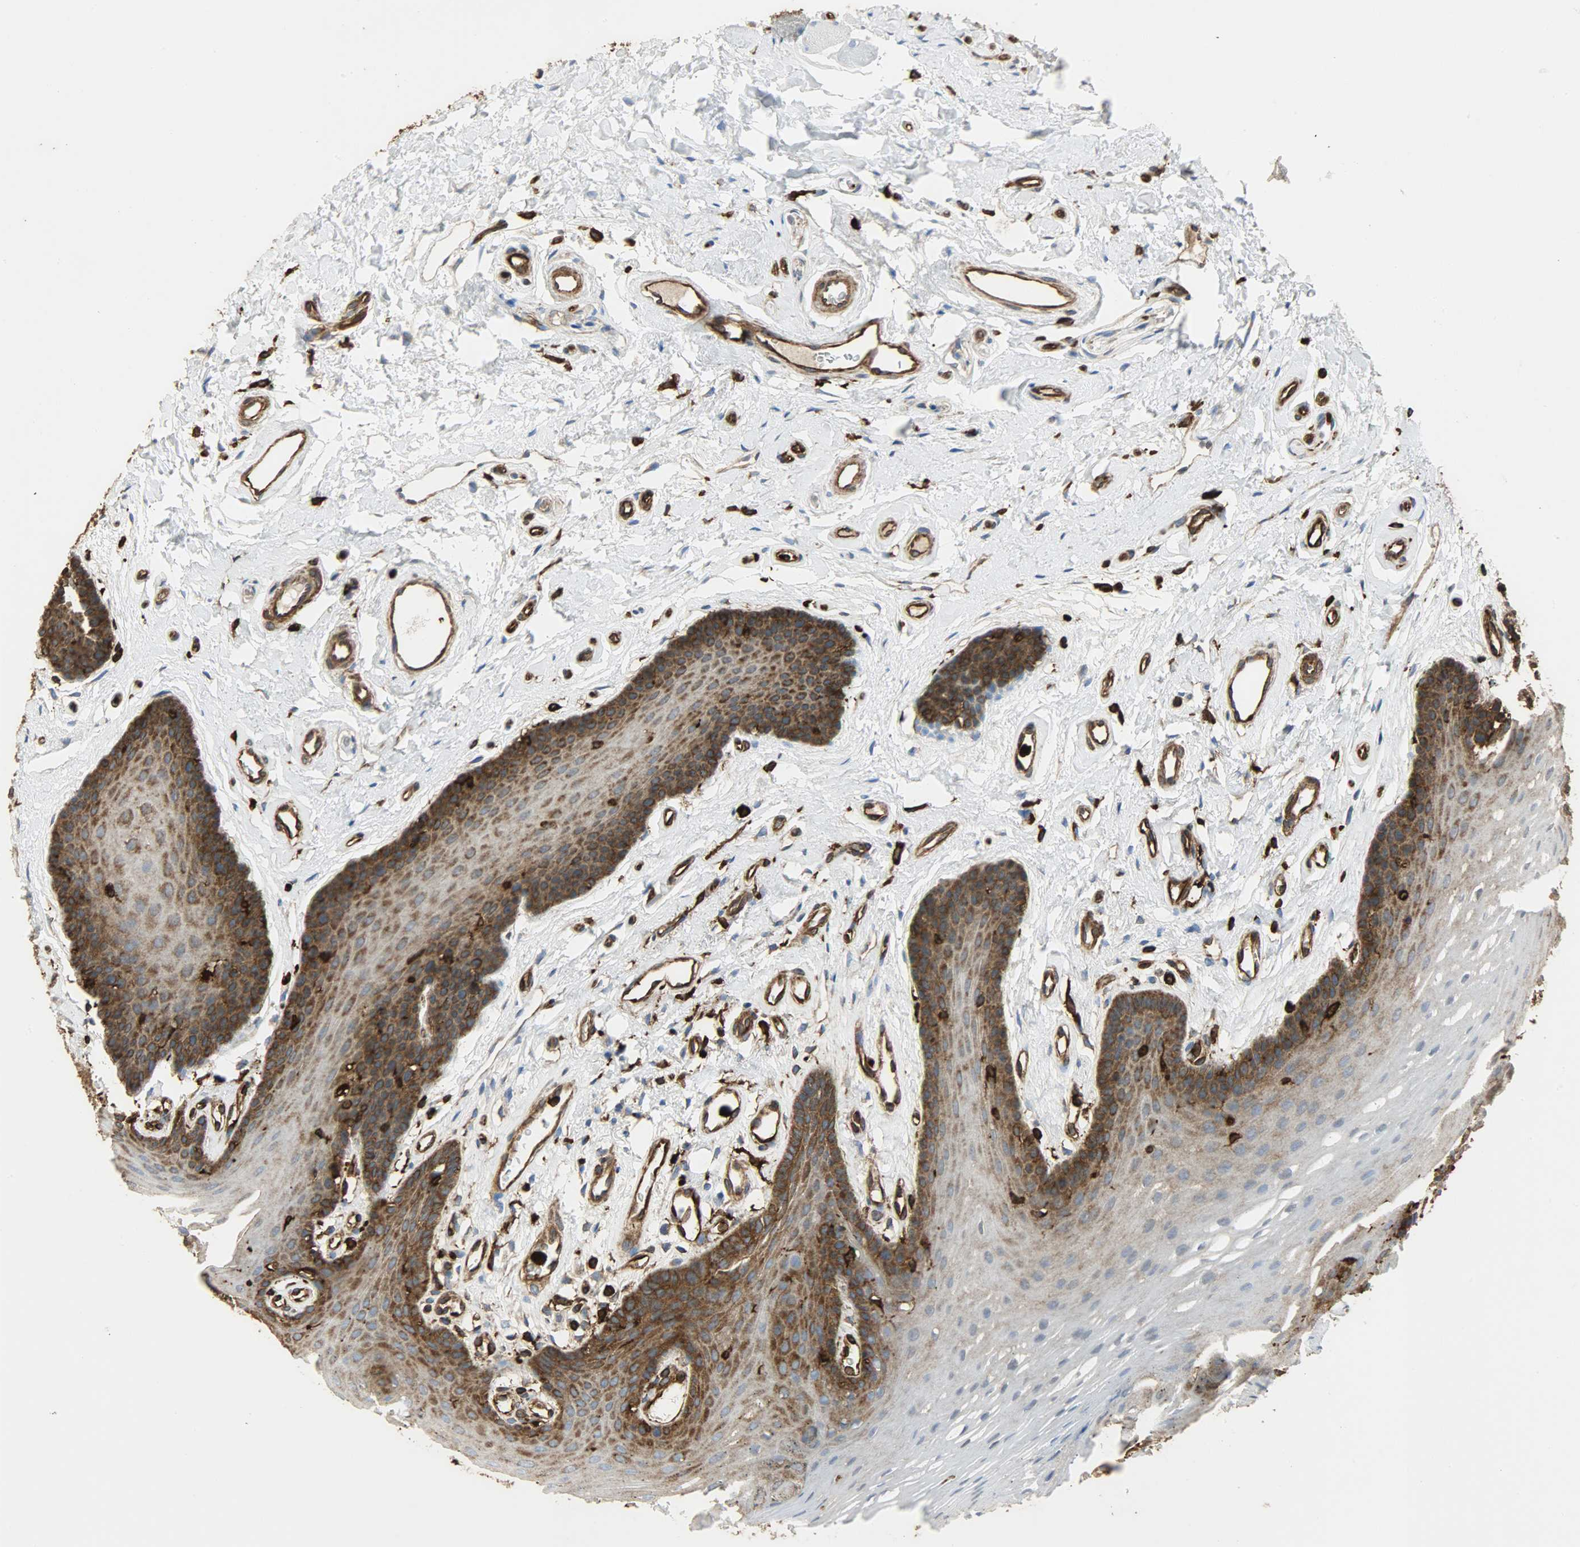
{"staining": {"intensity": "strong", "quantity": ">75%", "location": "cytoplasmic/membranous"}, "tissue": "oral mucosa", "cell_type": "Squamous epithelial cells", "image_type": "normal", "snomed": [{"axis": "morphology", "description": "Normal tissue, NOS"}, {"axis": "topography", "description": "Oral tissue"}], "caption": "This micrograph demonstrates immunohistochemistry (IHC) staining of benign oral mucosa, with high strong cytoplasmic/membranous positivity in approximately >75% of squamous epithelial cells.", "gene": "VASP", "patient": {"sex": "male", "age": 62}}